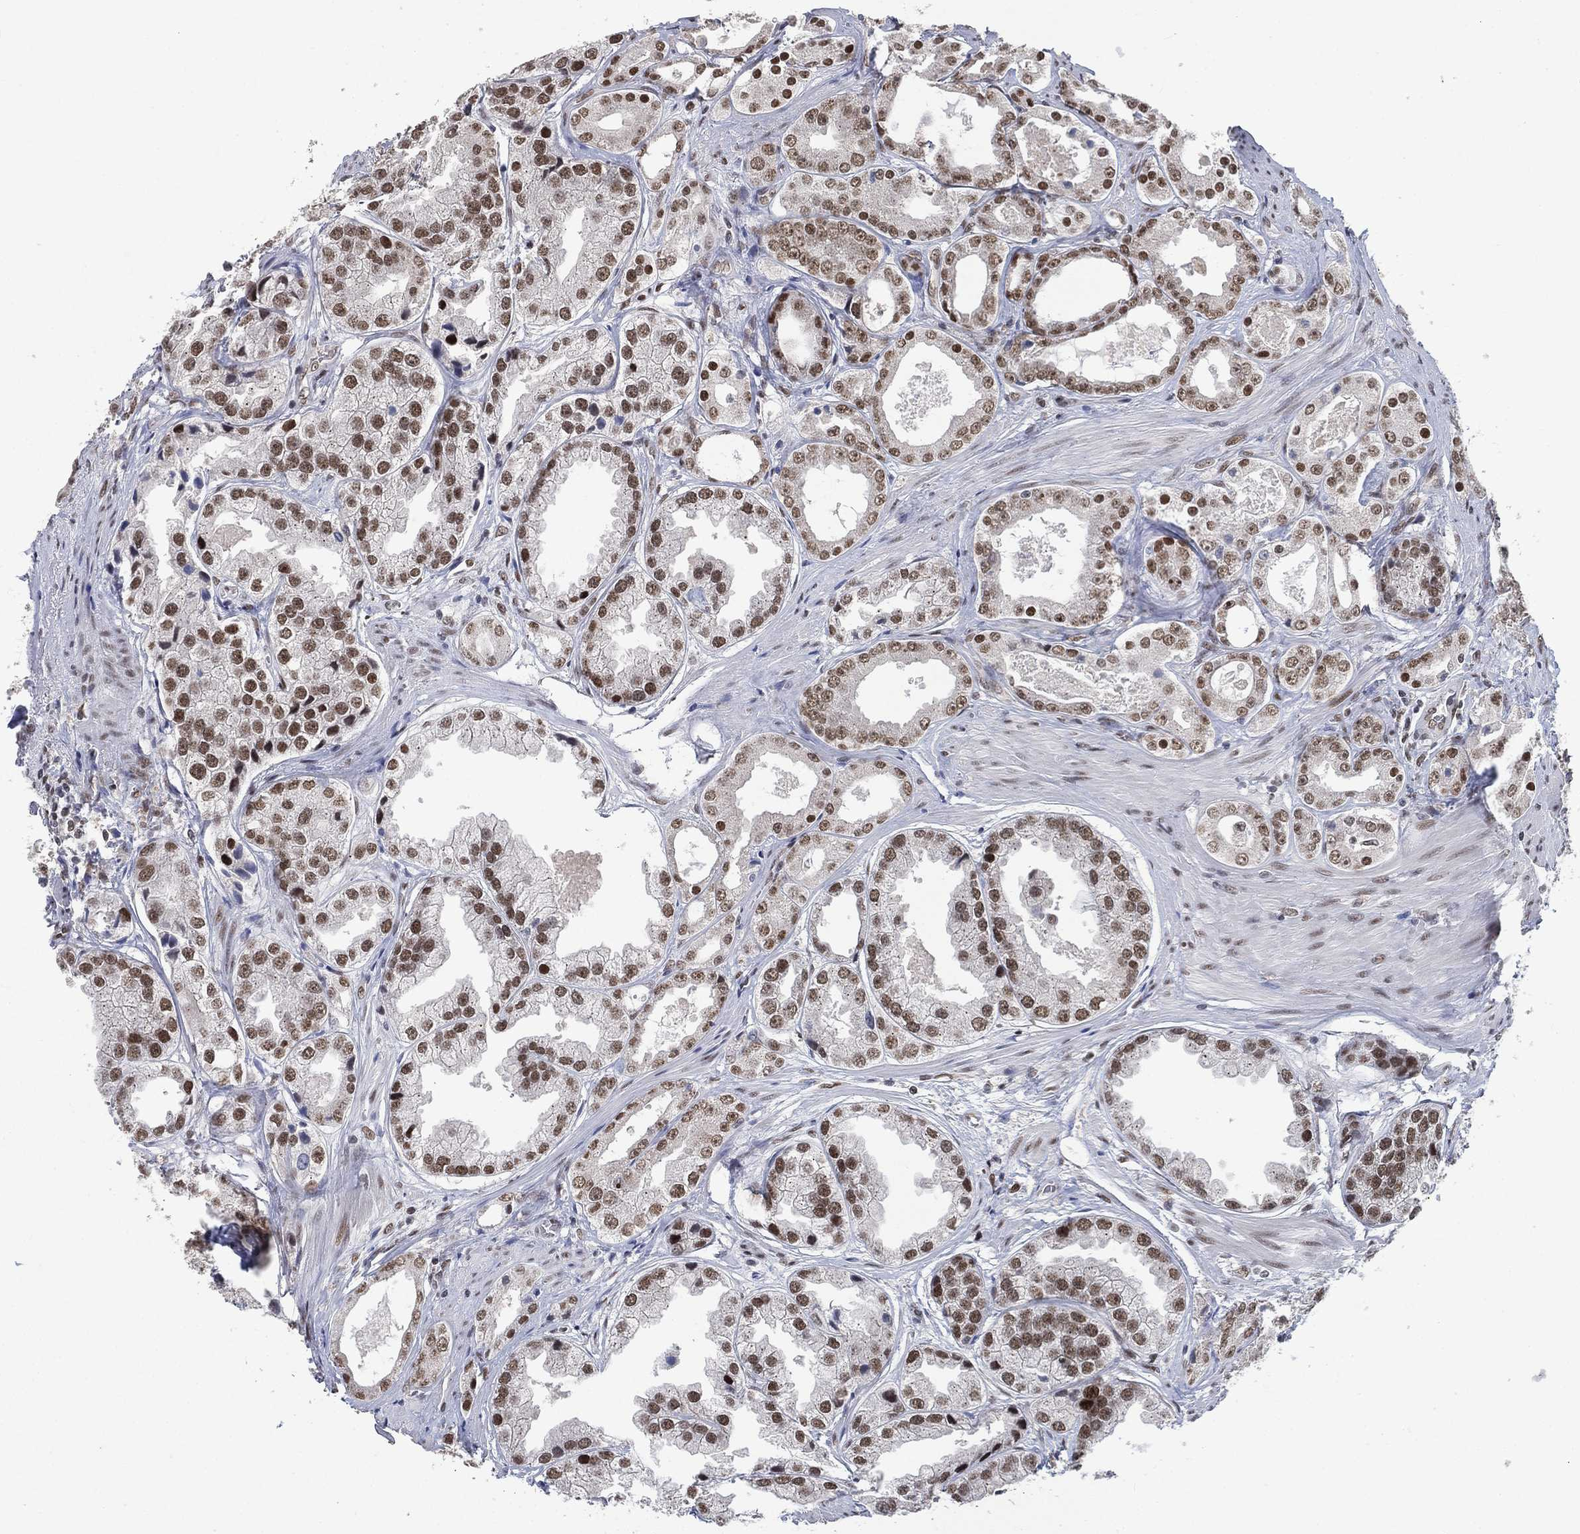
{"staining": {"intensity": "moderate", "quantity": ">75%", "location": "nuclear"}, "tissue": "prostate cancer", "cell_type": "Tumor cells", "image_type": "cancer", "snomed": [{"axis": "morphology", "description": "Adenocarcinoma, NOS"}, {"axis": "topography", "description": "Prostate"}], "caption": "Brown immunohistochemical staining in prostate adenocarcinoma demonstrates moderate nuclear expression in approximately >75% of tumor cells. The staining was performed using DAB (3,3'-diaminobenzidine), with brown indicating positive protein expression. Nuclei are stained blue with hematoxylin.", "gene": "YLPM1", "patient": {"sex": "male", "age": 61}}